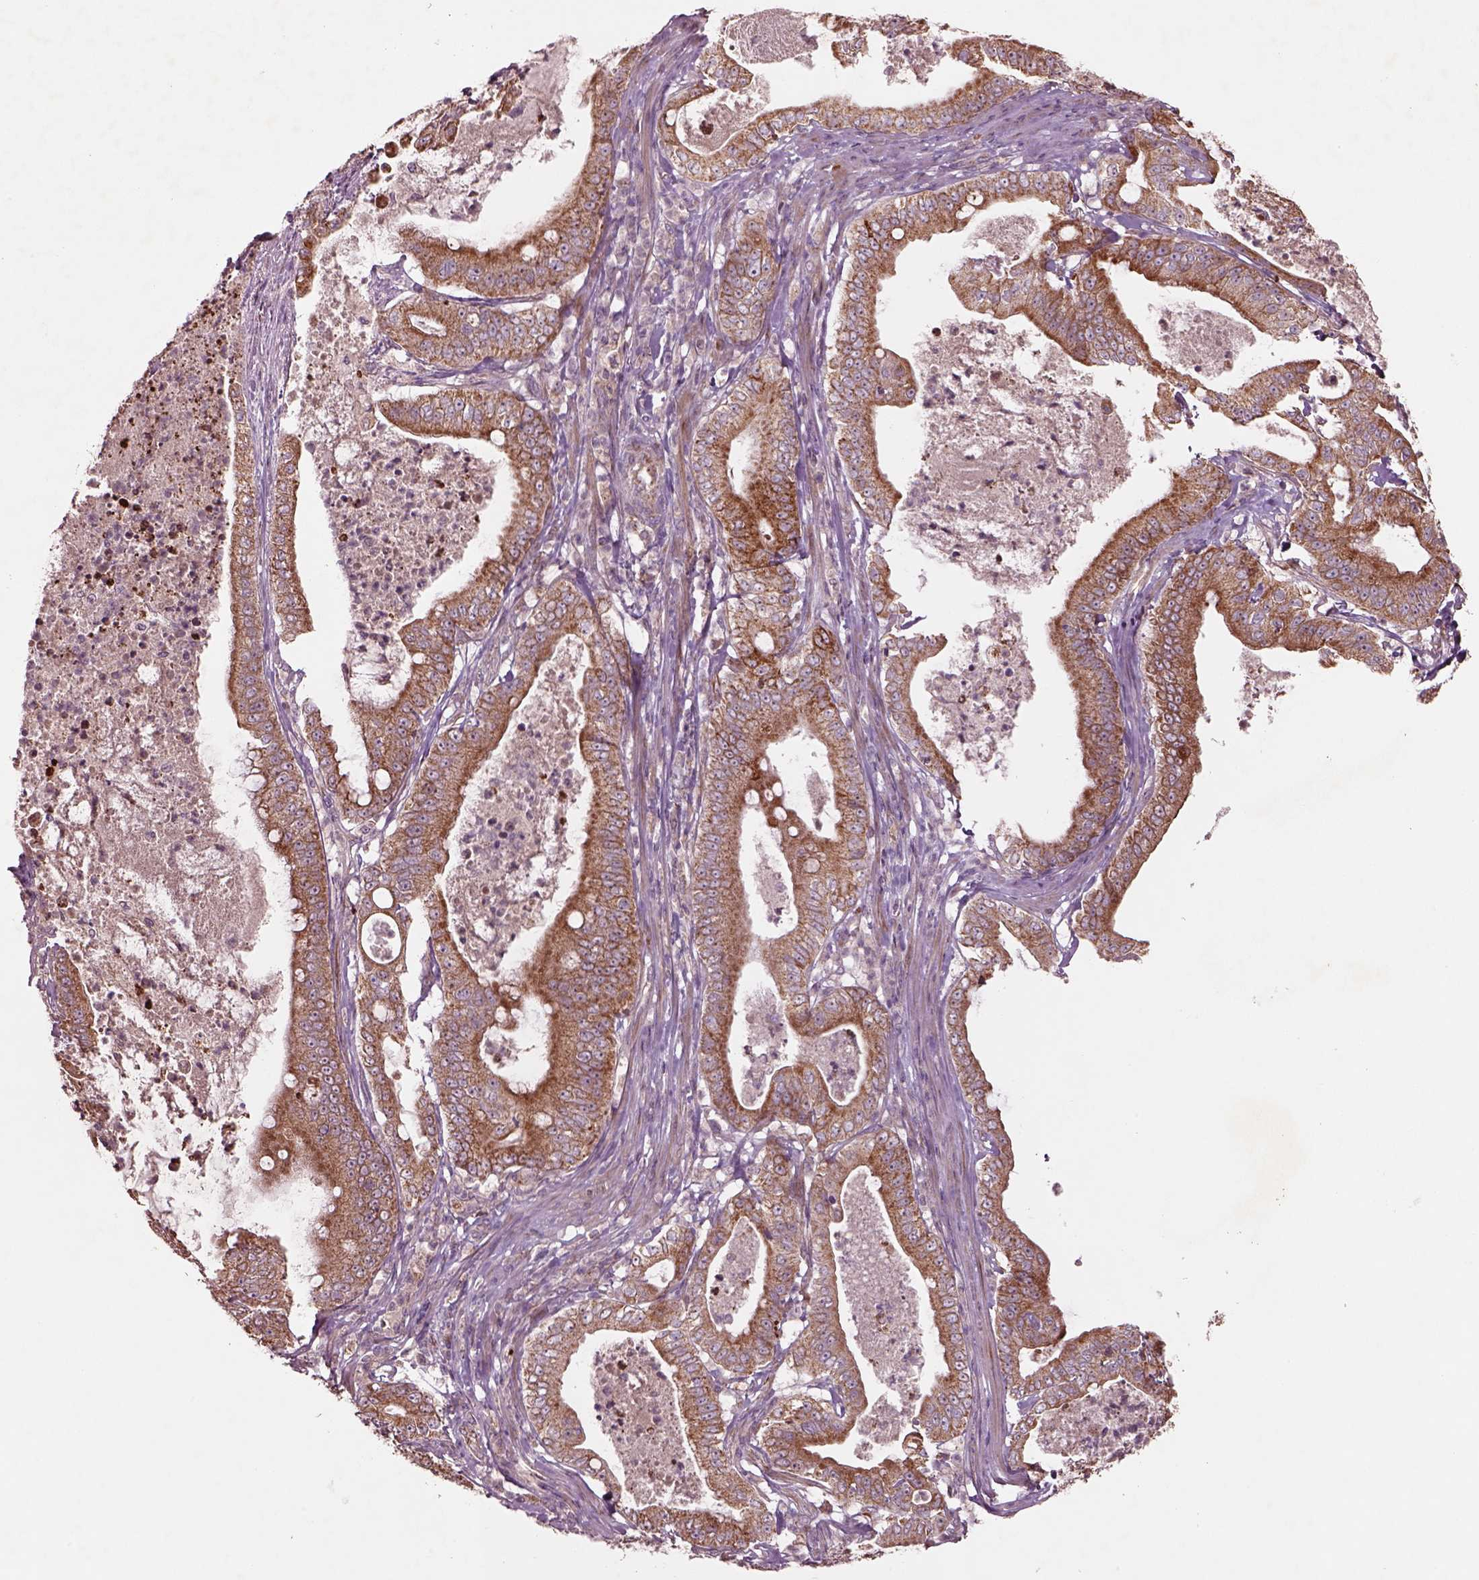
{"staining": {"intensity": "moderate", "quantity": ">75%", "location": "cytoplasmic/membranous"}, "tissue": "pancreatic cancer", "cell_type": "Tumor cells", "image_type": "cancer", "snomed": [{"axis": "morphology", "description": "Adenocarcinoma, NOS"}, {"axis": "topography", "description": "Pancreas"}], "caption": "Immunohistochemistry (IHC) micrograph of neoplastic tissue: human pancreatic cancer stained using IHC shows medium levels of moderate protein expression localized specifically in the cytoplasmic/membranous of tumor cells, appearing as a cytoplasmic/membranous brown color.", "gene": "SLC25A5", "patient": {"sex": "male", "age": 71}}